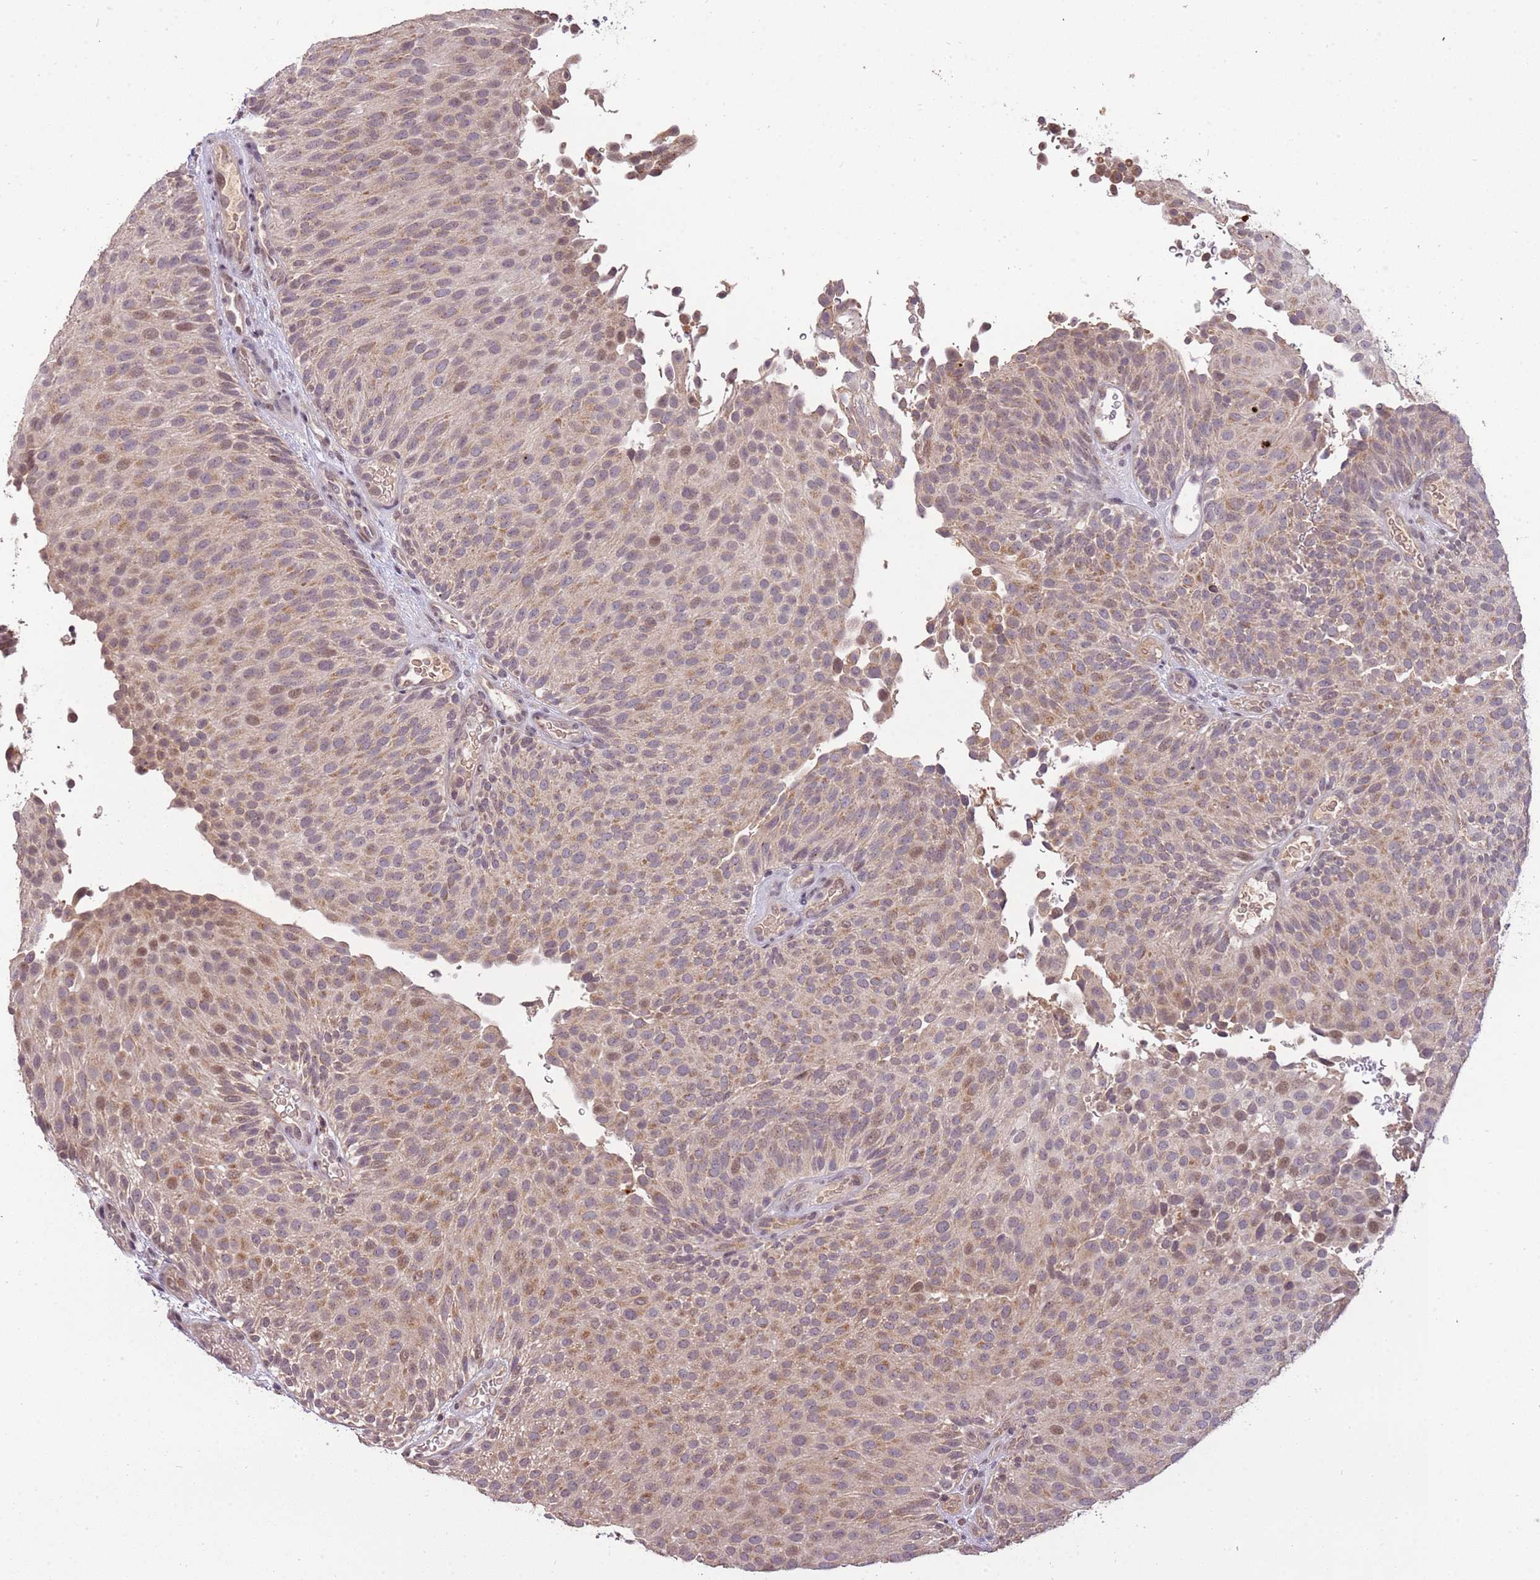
{"staining": {"intensity": "weak", "quantity": "25%-75%", "location": "cytoplasmic/membranous"}, "tissue": "urothelial cancer", "cell_type": "Tumor cells", "image_type": "cancer", "snomed": [{"axis": "morphology", "description": "Urothelial carcinoma, Low grade"}, {"axis": "topography", "description": "Urinary bladder"}], "caption": "The immunohistochemical stain highlights weak cytoplasmic/membranous positivity in tumor cells of urothelial cancer tissue.", "gene": "SAMSN1", "patient": {"sex": "male", "age": 78}}